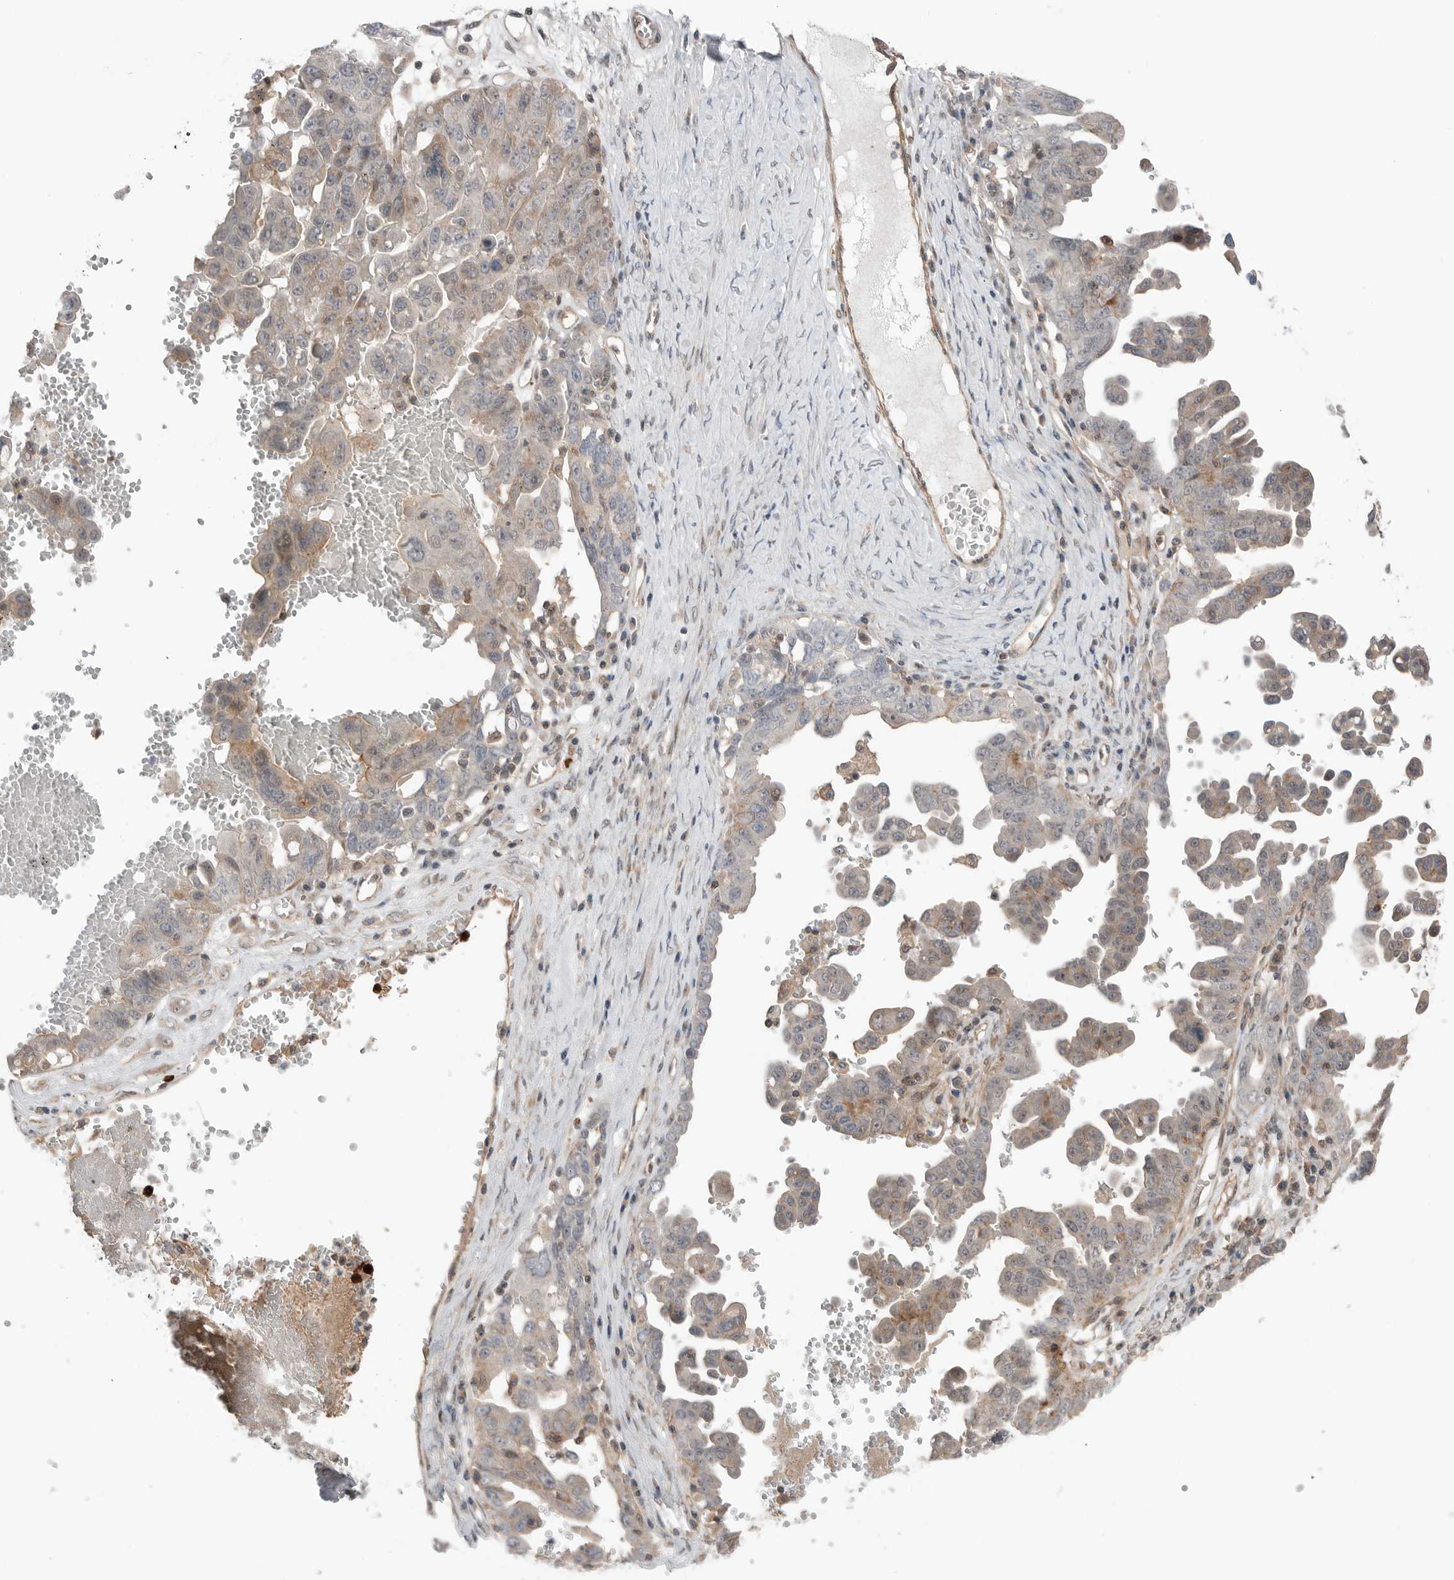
{"staining": {"intensity": "weak", "quantity": "<25%", "location": "cytoplasmic/membranous"}, "tissue": "ovarian cancer", "cell_type": "Tumor cells", "image_type": "cancer", "snomed": [{"axis": "morphology", "description": "Carcinoma, endometroid"}, {"axis": "topography", "description": "Ovary"}], "caption": "Ovarian endometroid carcinoma was stained to show a protein in brown. There is no significant staining in tumor cells.", "gene": "PEAK1", "patient": {"sex": "female", "age": 62}}